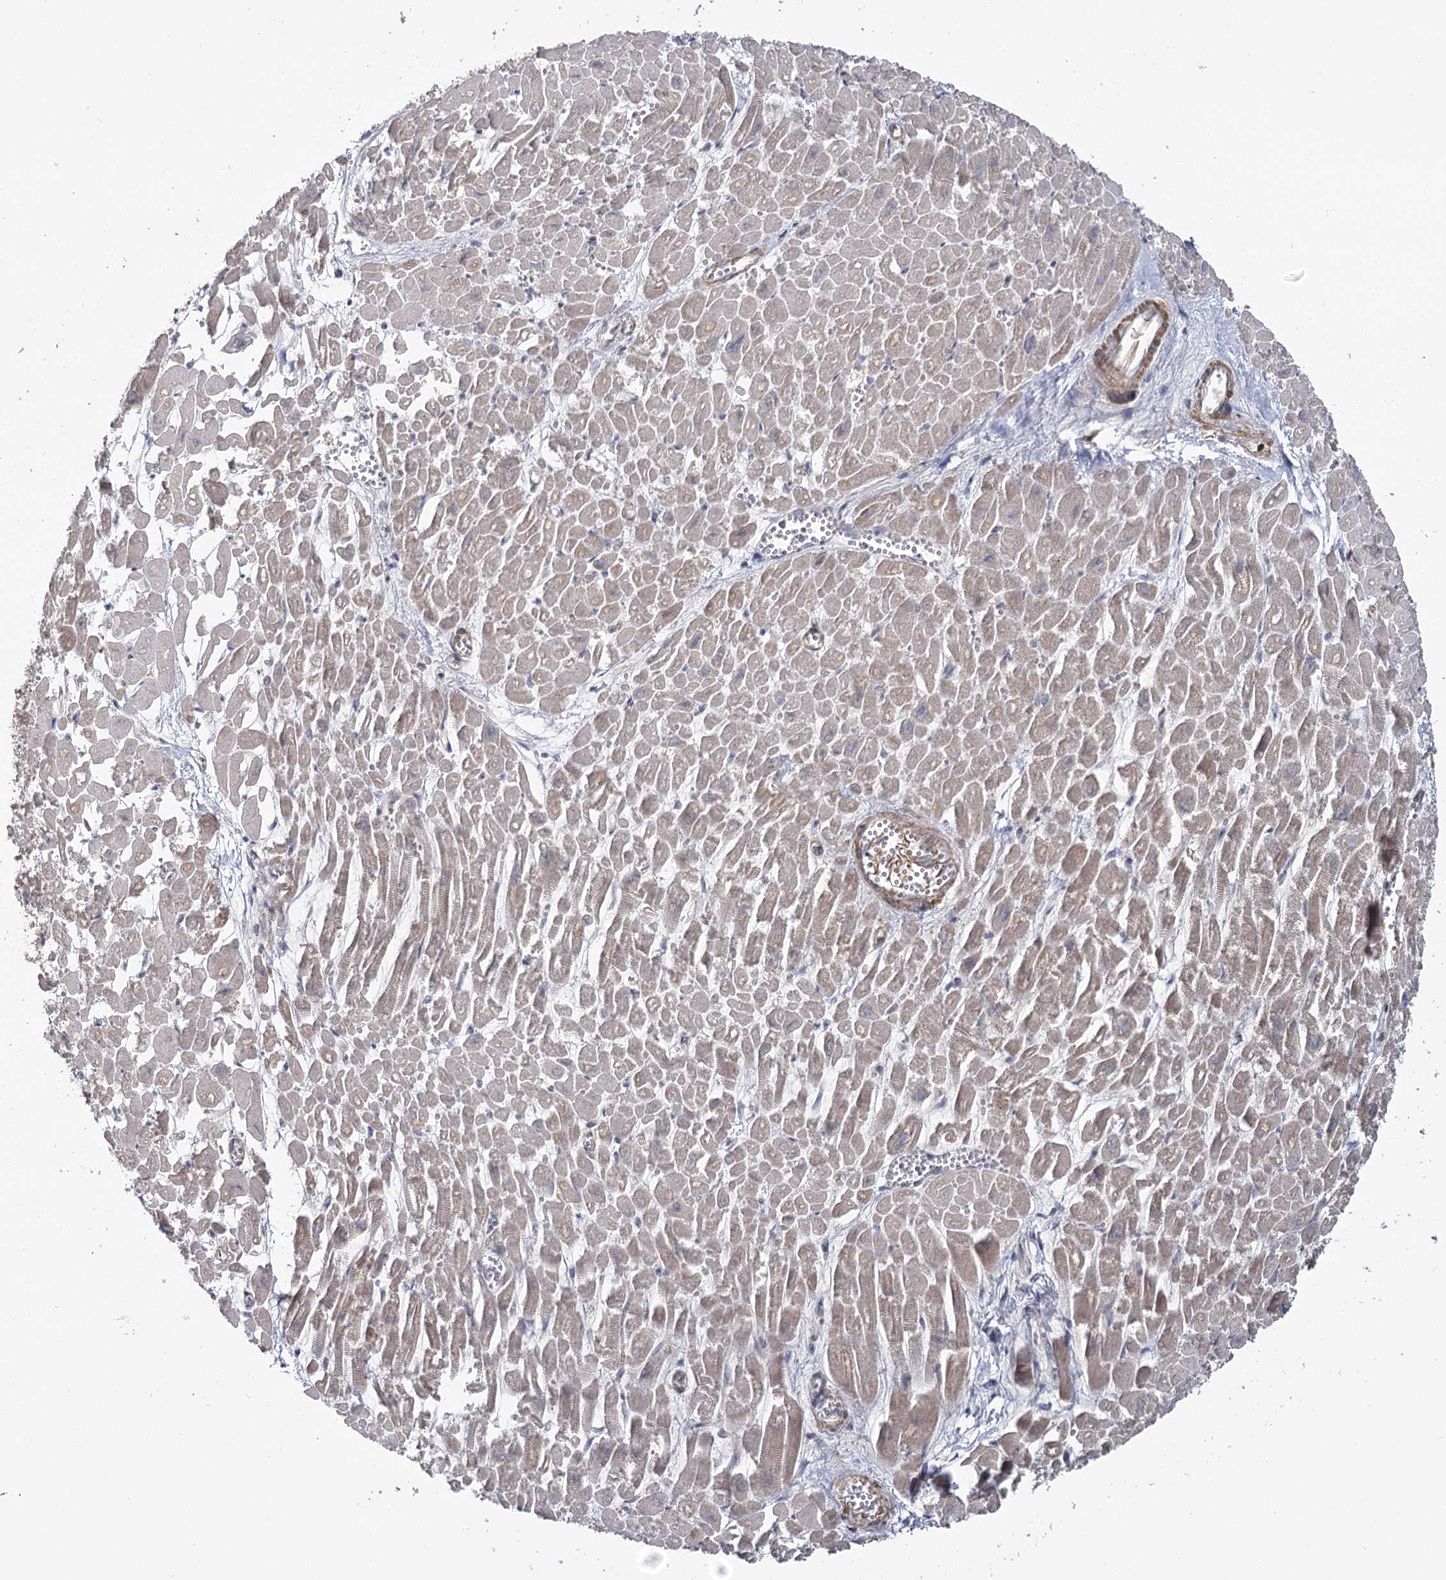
{"staining": {"intensity": "moderate", "quantity": "25%-75%", "location": "cytoplasmic/membranous"}, "tissue": "heart muscle", "cell_type": "Cardiomyocytes", "image_type": "normal", "snomed": [{"axis": "morphology", "description": "Normal tissue, NOS"}, {"axis": "topography", "description": "Heart"}], "caption": "Immunohistochemical staining of normal heart muscle shows moderate cytoplasmic/membranous protein staining in approximately 25%-75% of cardiomyocytes. The protein is stained brown, and the nuclei are stained in blue (DAB IHC with brightfield microscopy, high magnification).", "gene": "TBC1D9B", "patient": {"sex": "male", "age": 54}}